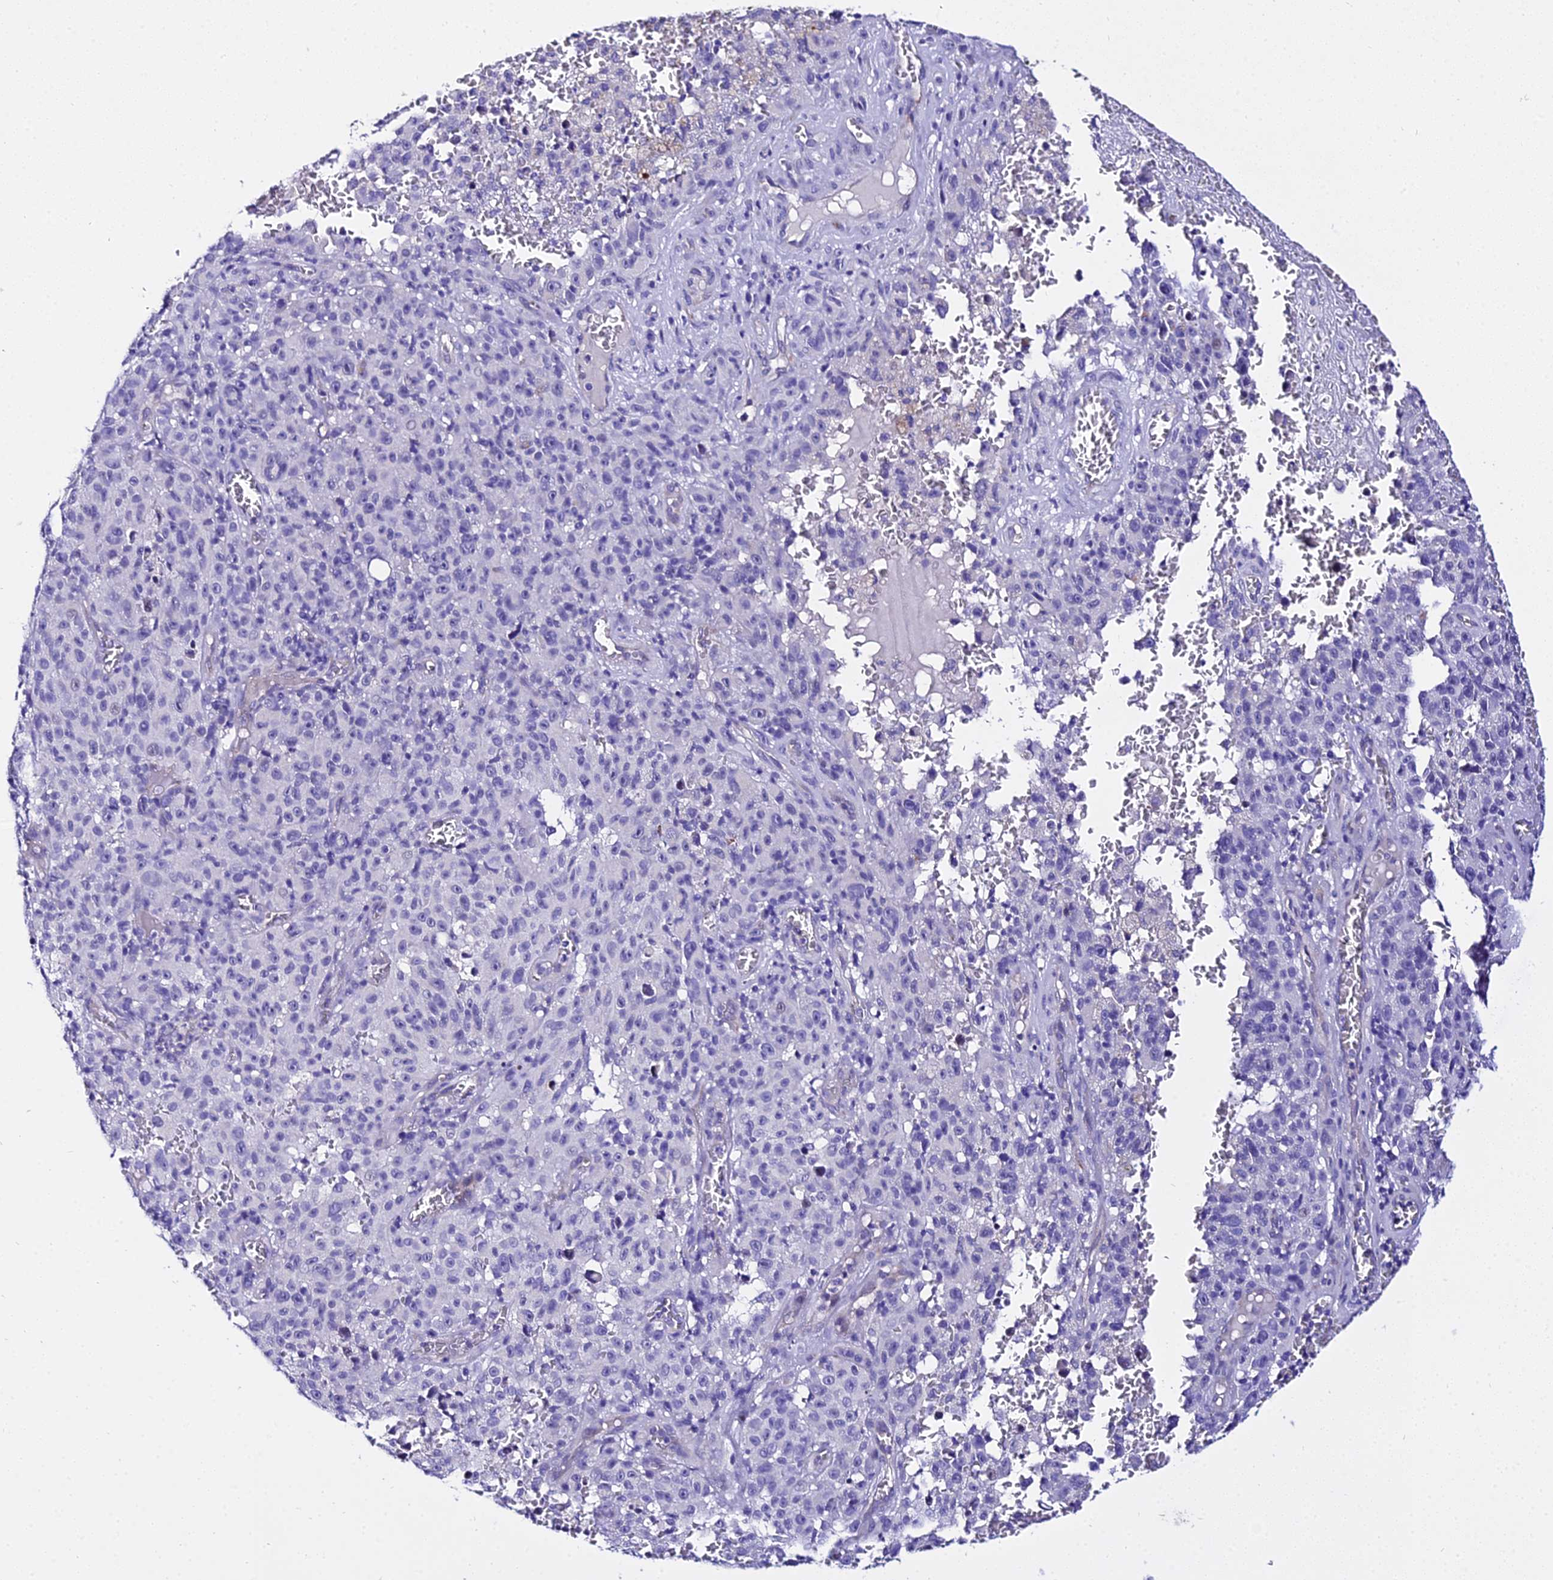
{"staining": {"intensity": "negative", "quantity": "none", "location": "none"}, "tissue": "melanoma", "cell_type": "Tumor cells", "image_type": "cancer", "snomed": [{"axis": "morphology", "description": "Malignant melanoma, NOS"}, {"axis": "topography", "description": "Skin"}], "caption": "Tumor cells are negative for protein expression in human melanoma.", "gene": "DEFB106A", "patient": {"sex": "female", "age": 82}}